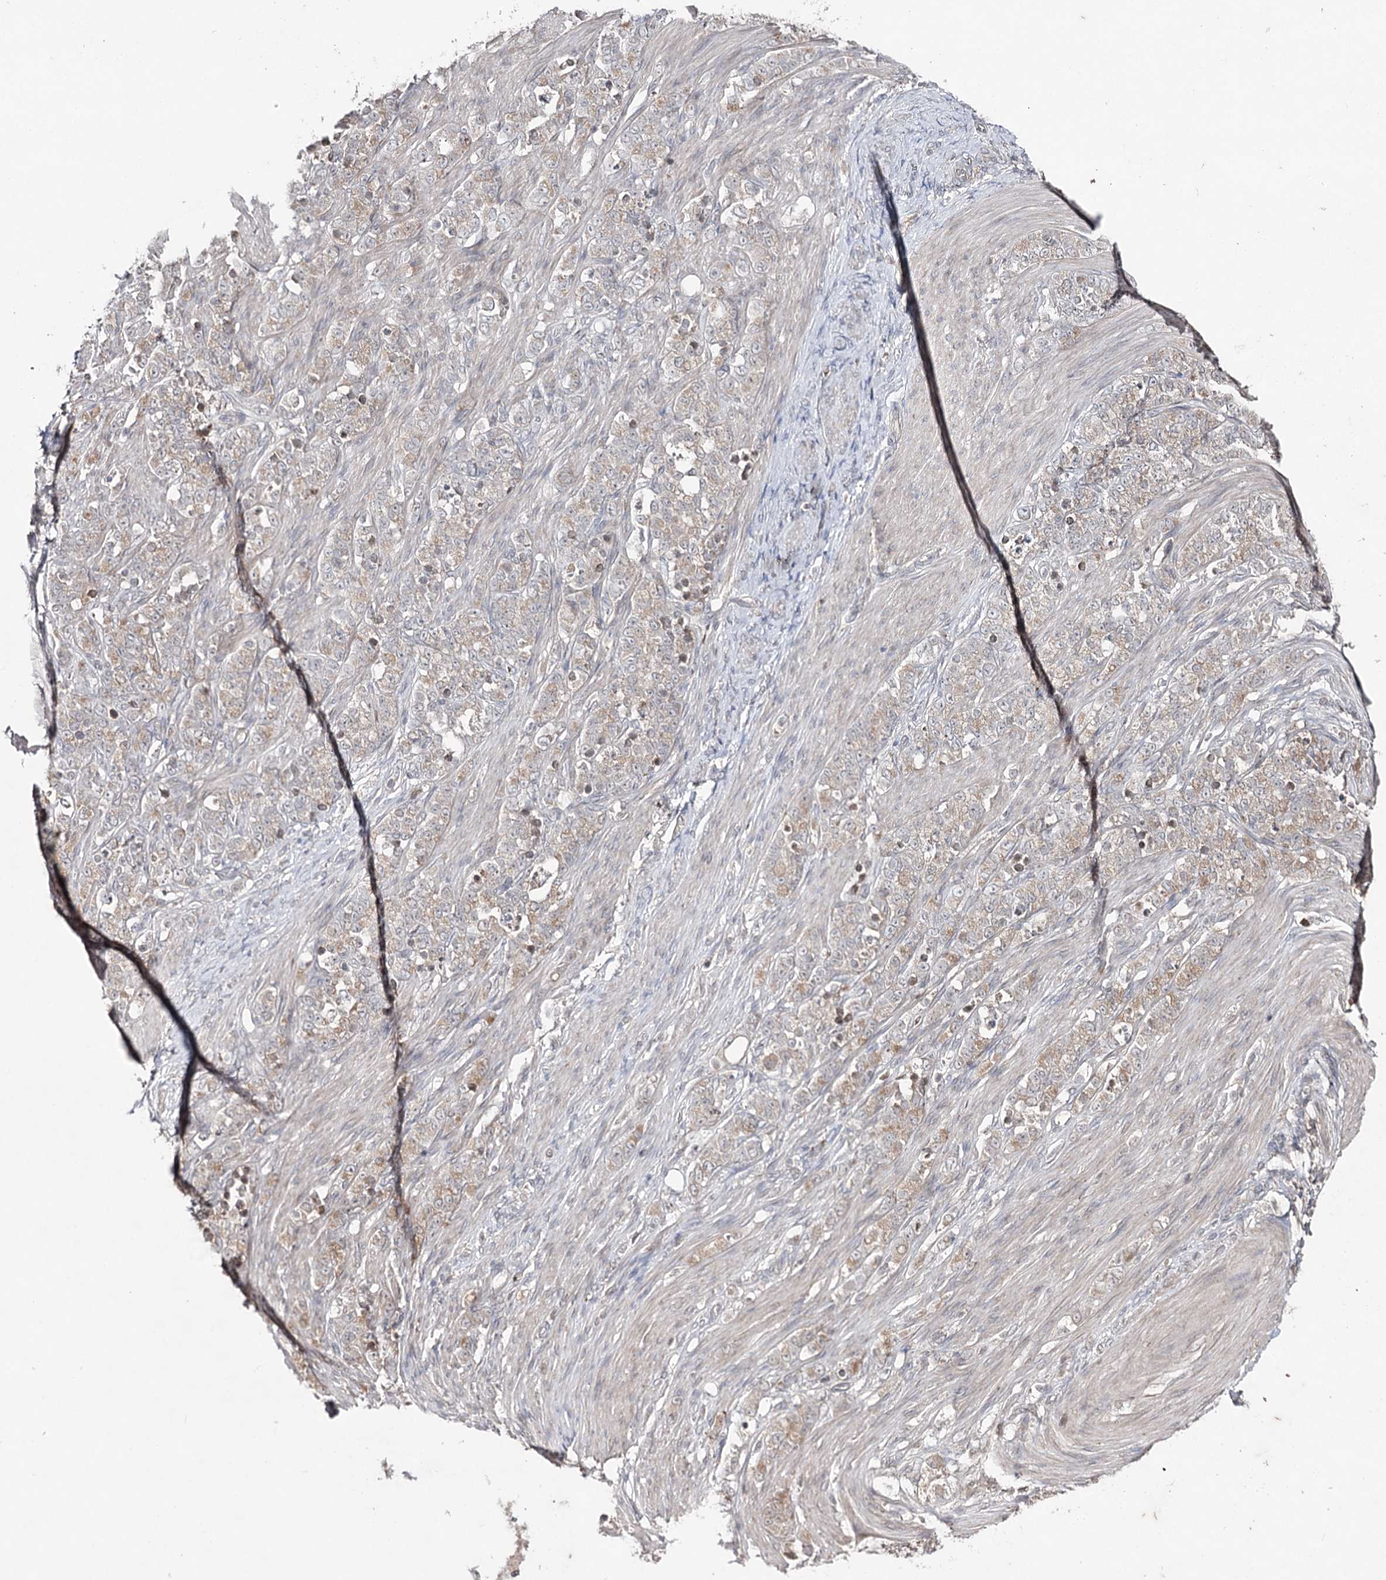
{"staining": {"intensity": "moderate", "quantity": "25%-75%", "location": "cytoplasmic/membranous"}, "tissue": "stomach cancer", "cell_type": "Tumor cells", "image_type": "cancer", "snomed": [{"axis": "morphology", "description": "Adenocarcinoma, NOS"}, {"axis": "topography", "description": "Stomach"}], "caption": "Tumor cells reveal medium levels of moderate cytoplasmic/membranous staining in approximately 25%-75% of cells in stomach cancer (adenocarcinoma).", "gene": "SYNGR3", "patient": {"sex": "female", "age": 79}}